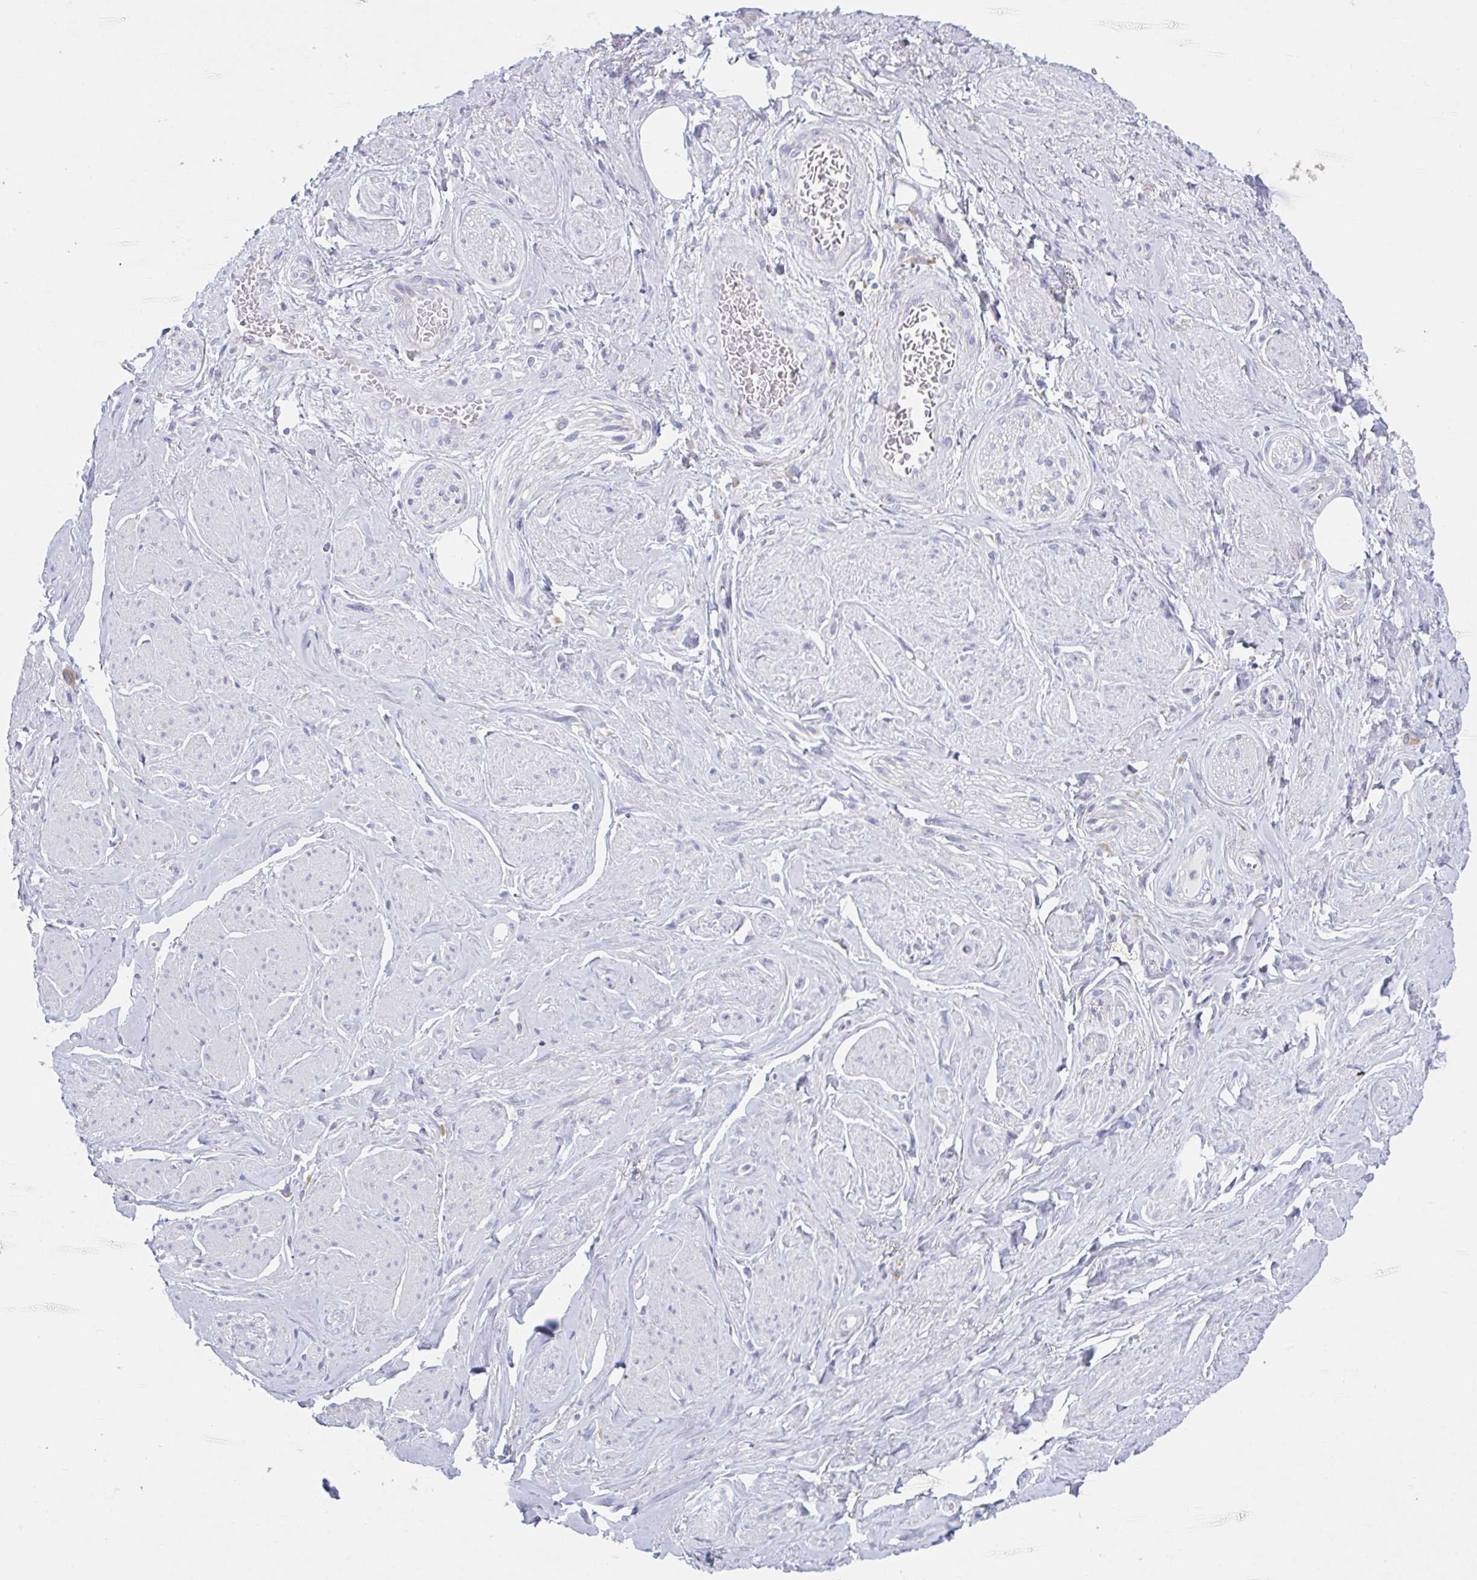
{"staining": {"intensity": "negative", "quantity": "none", "location": "none"}, "tissue": "adipose tissue", "cell_type": "Adipocytes", "image_type": "normal", "snomed": [{"axis": "morphology", "description": "Normal tissue, NOS"}, {"axis": "topography", "description": "Vagina"}, {"axis": "topography", "description": "Peripheral nerve tissue"}], "caption": "Normal adipose tissue was stained to show a protein in brown. There is no significant expression in adipocytes. The staining is performed using DAB (3,3'-diaminobenzidine) brown chromogen with nuclei counter-stained in using hematoxylin.", "gene": "NIPSNAP1", "patient": {"sex": "female", "age": 71}}